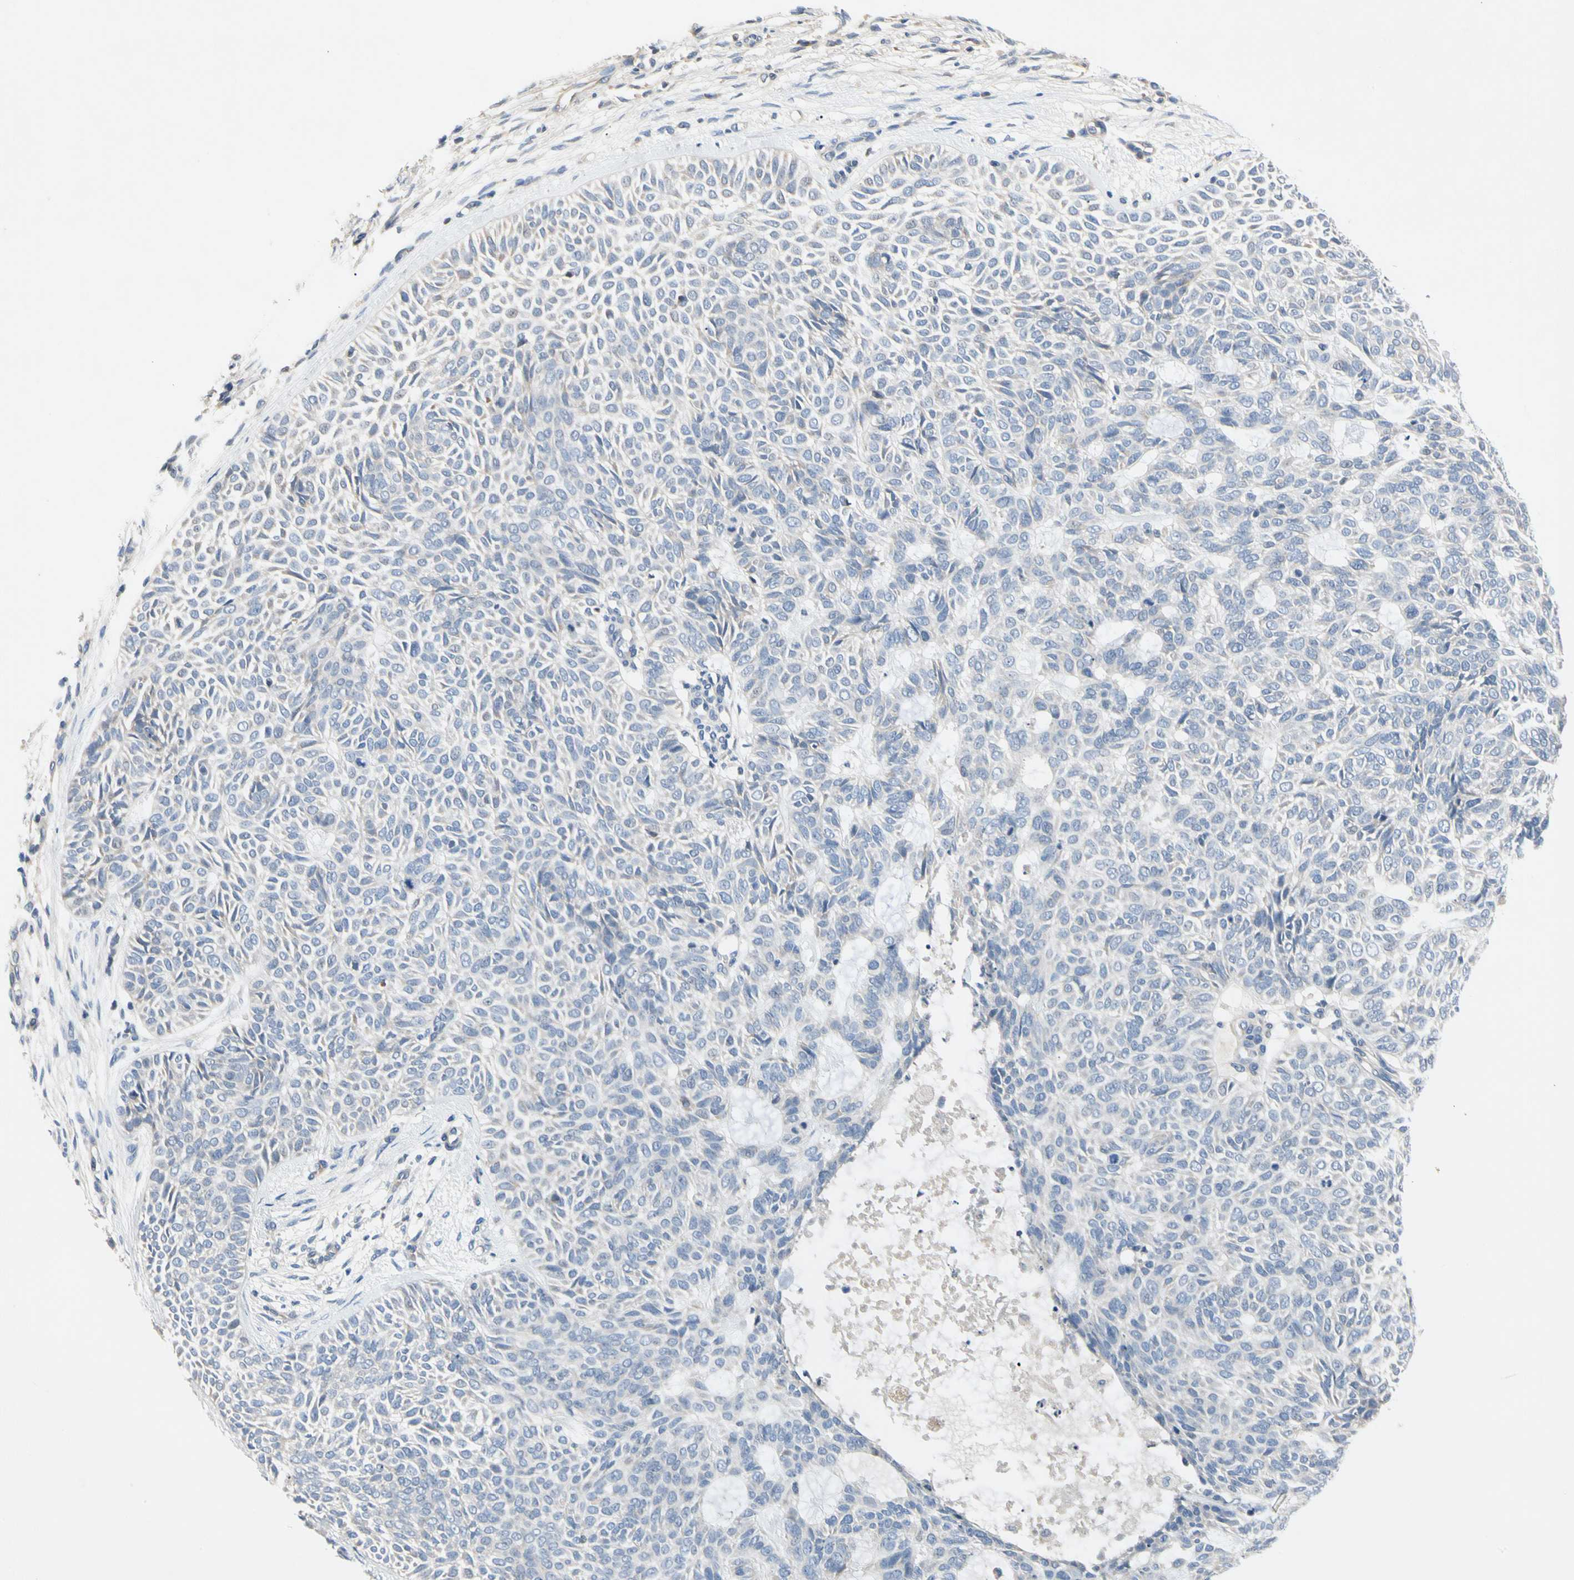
{"staining": {"intensity": "negative", "quantity": "none", "location": "none"}, "tissue": "skin cancer", "cell_type": "Tumor cells", "image_type": "cancer", "snomed": [{"axis": "morphology", "description": "Basal cell carcinoma"}, {"axis": "topography", "description": "Skin"}], "caption": "IHC of human basal cell carcinoma (skin) reveals no positivity in tumor cells. (DAB IHC, high magnification).", "gene": "GAS6", "patient": {"sex": "male", "age": 87}}